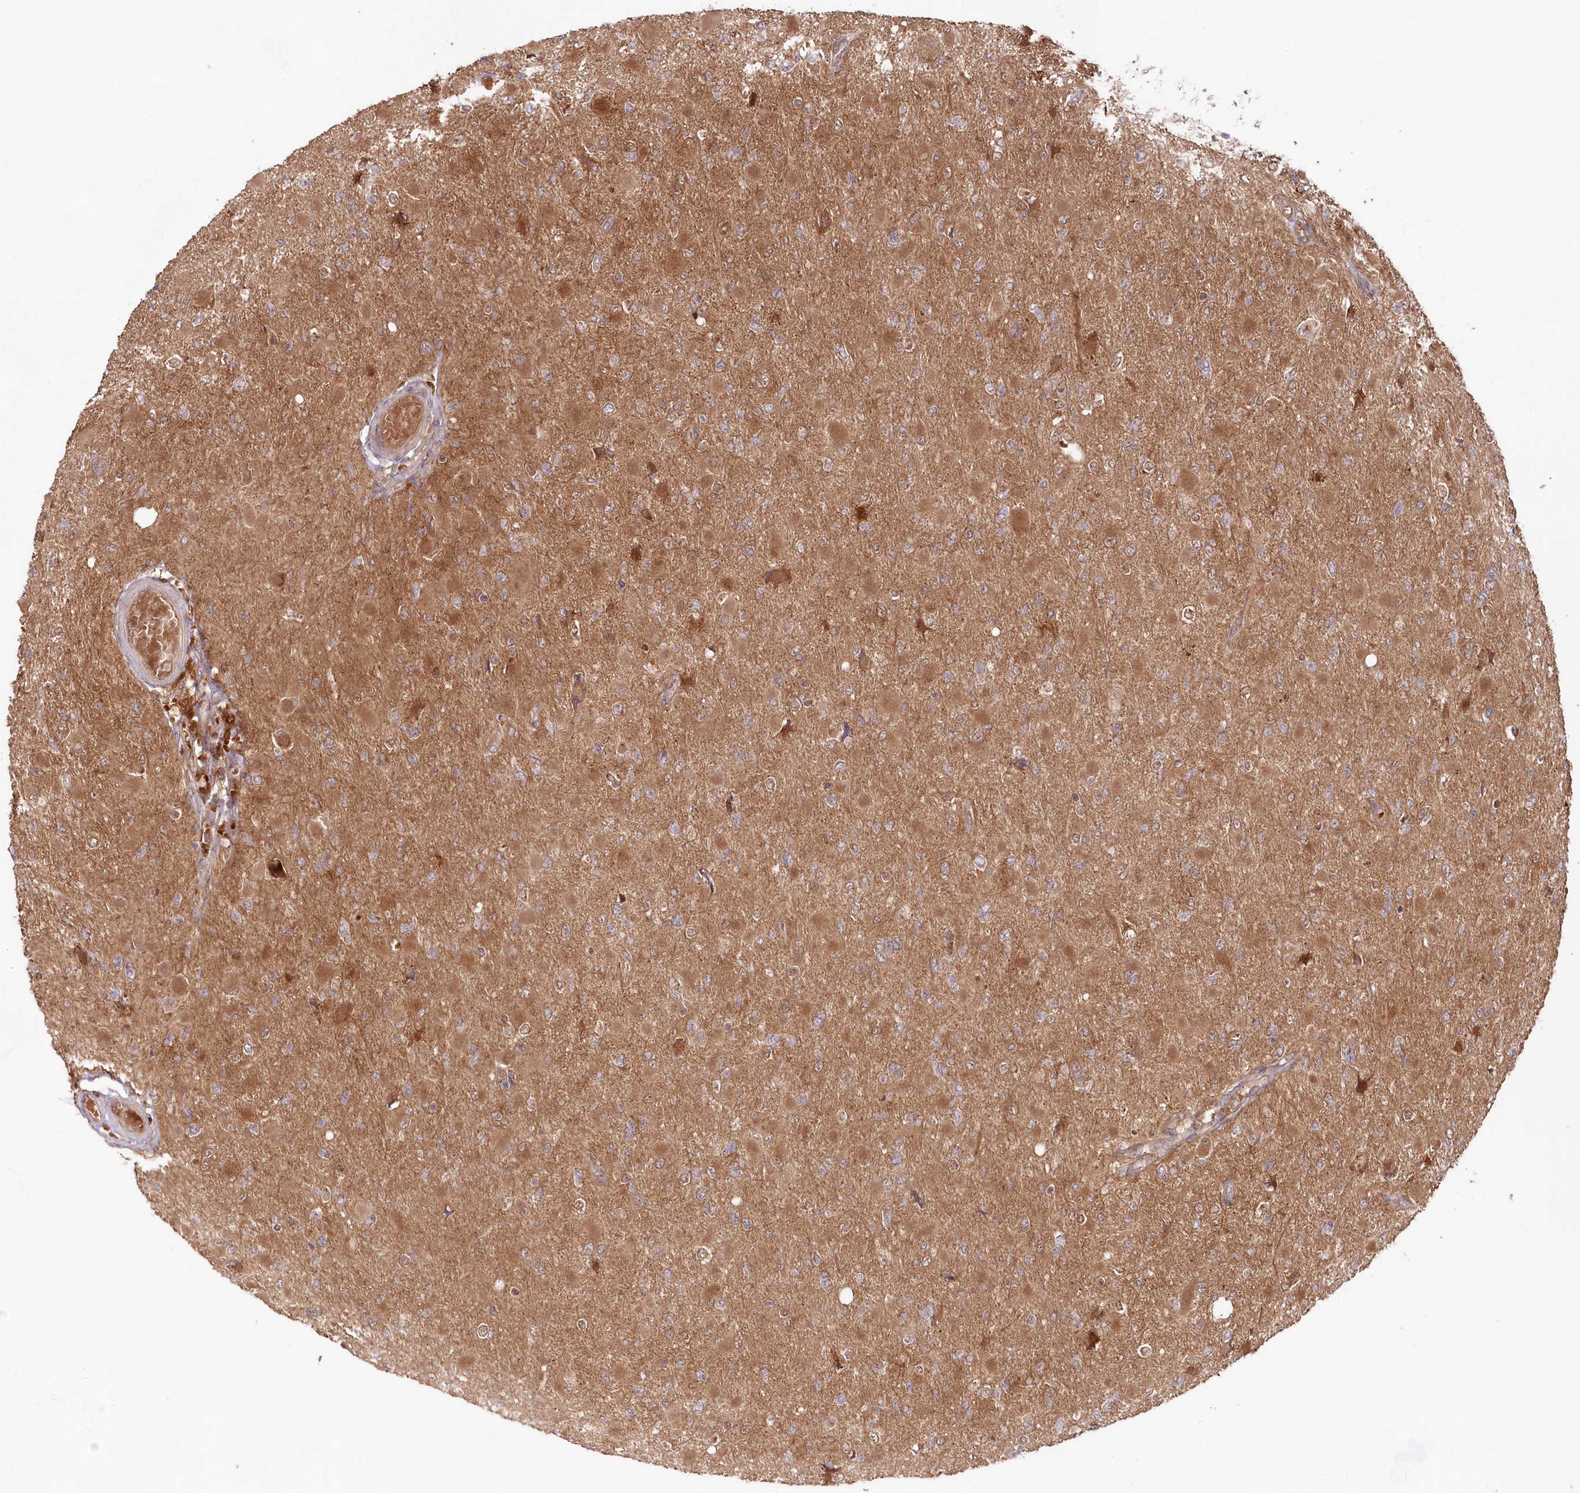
{"staining": {"intensity": "moderate", "quantity": "25%-75%", "location": "cytoplasmic/membranous"}, "tissue": "glioma", "cell_type": "Tumor cells", "image_type": "cancer", "snomed": [{"axis": "morphology", "description": "Glioma, malignant, High grade"}, {"axis": "topography", "description": "Cerebral cortex"}], "caption": "Glioma stained with immunohistochemistry (IHC) exhibits moderate cytoplasmic/membranous staining in about 25%-75% of tumor cells. The protein of interest is shown in brown color, while the nuclei are stained blue.", "gene": "IMPA1", "patient": {"sex": "female", "age": 36}}